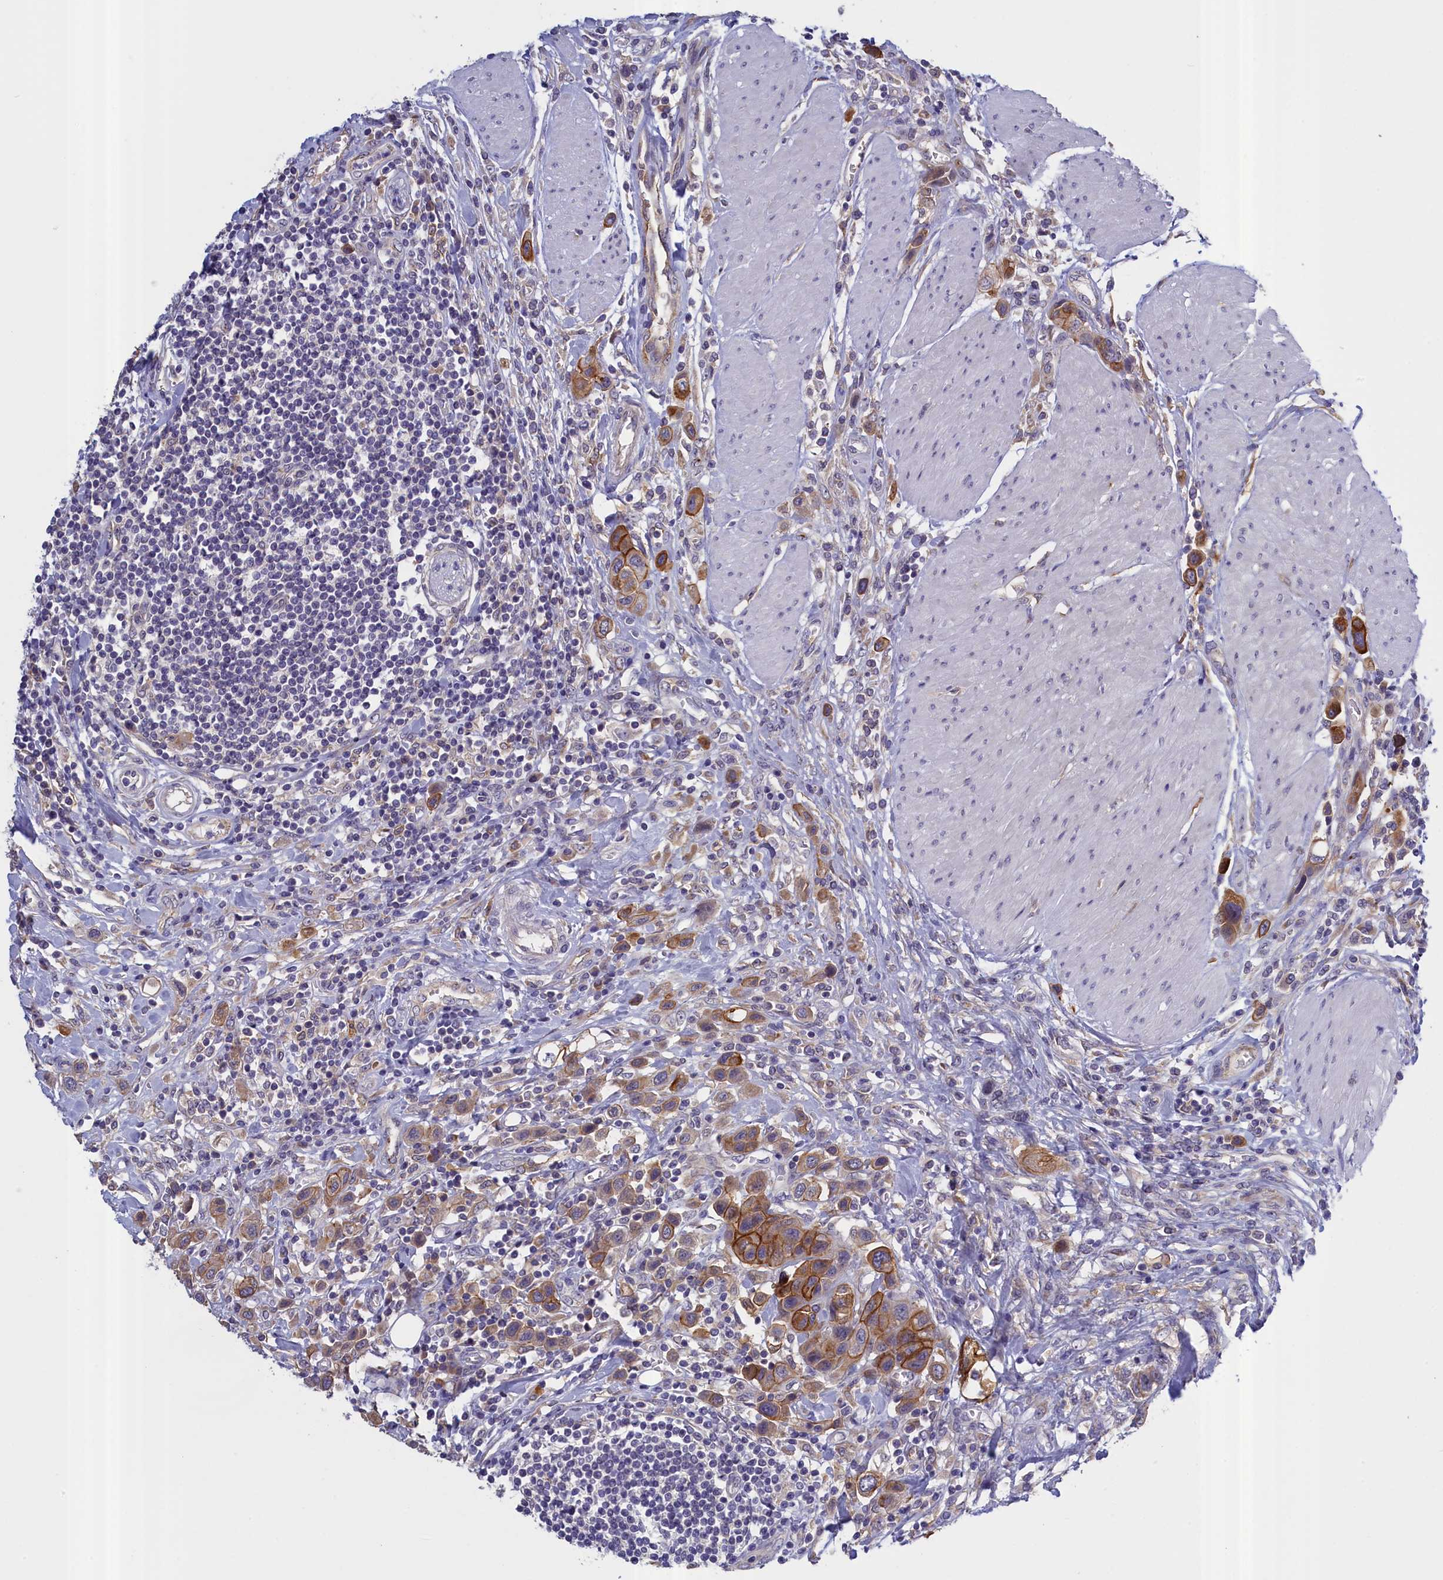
{"staining": {"intensity": "moderate", "quantity": ">75%", "location": "cytoplasmic/membranous"}, "tissue": "urothelial cancer", "cell_type": "Tumor cells", "image_type": "cancer", "snomed": [{"axis": "morphology", "description": "Urothelial carcinoma, High grade"}, {"axis": "topography", "description": "Urinary bladder"}], "caption": "Urothelial cancer was stained to show a protein in brown. There is medium levels of moderate cytoplasmic/membranous positivity in approximately >75% of tumor cells.", "gene": "COL19A1", "patient": {"sex": "male", "age": 50}}